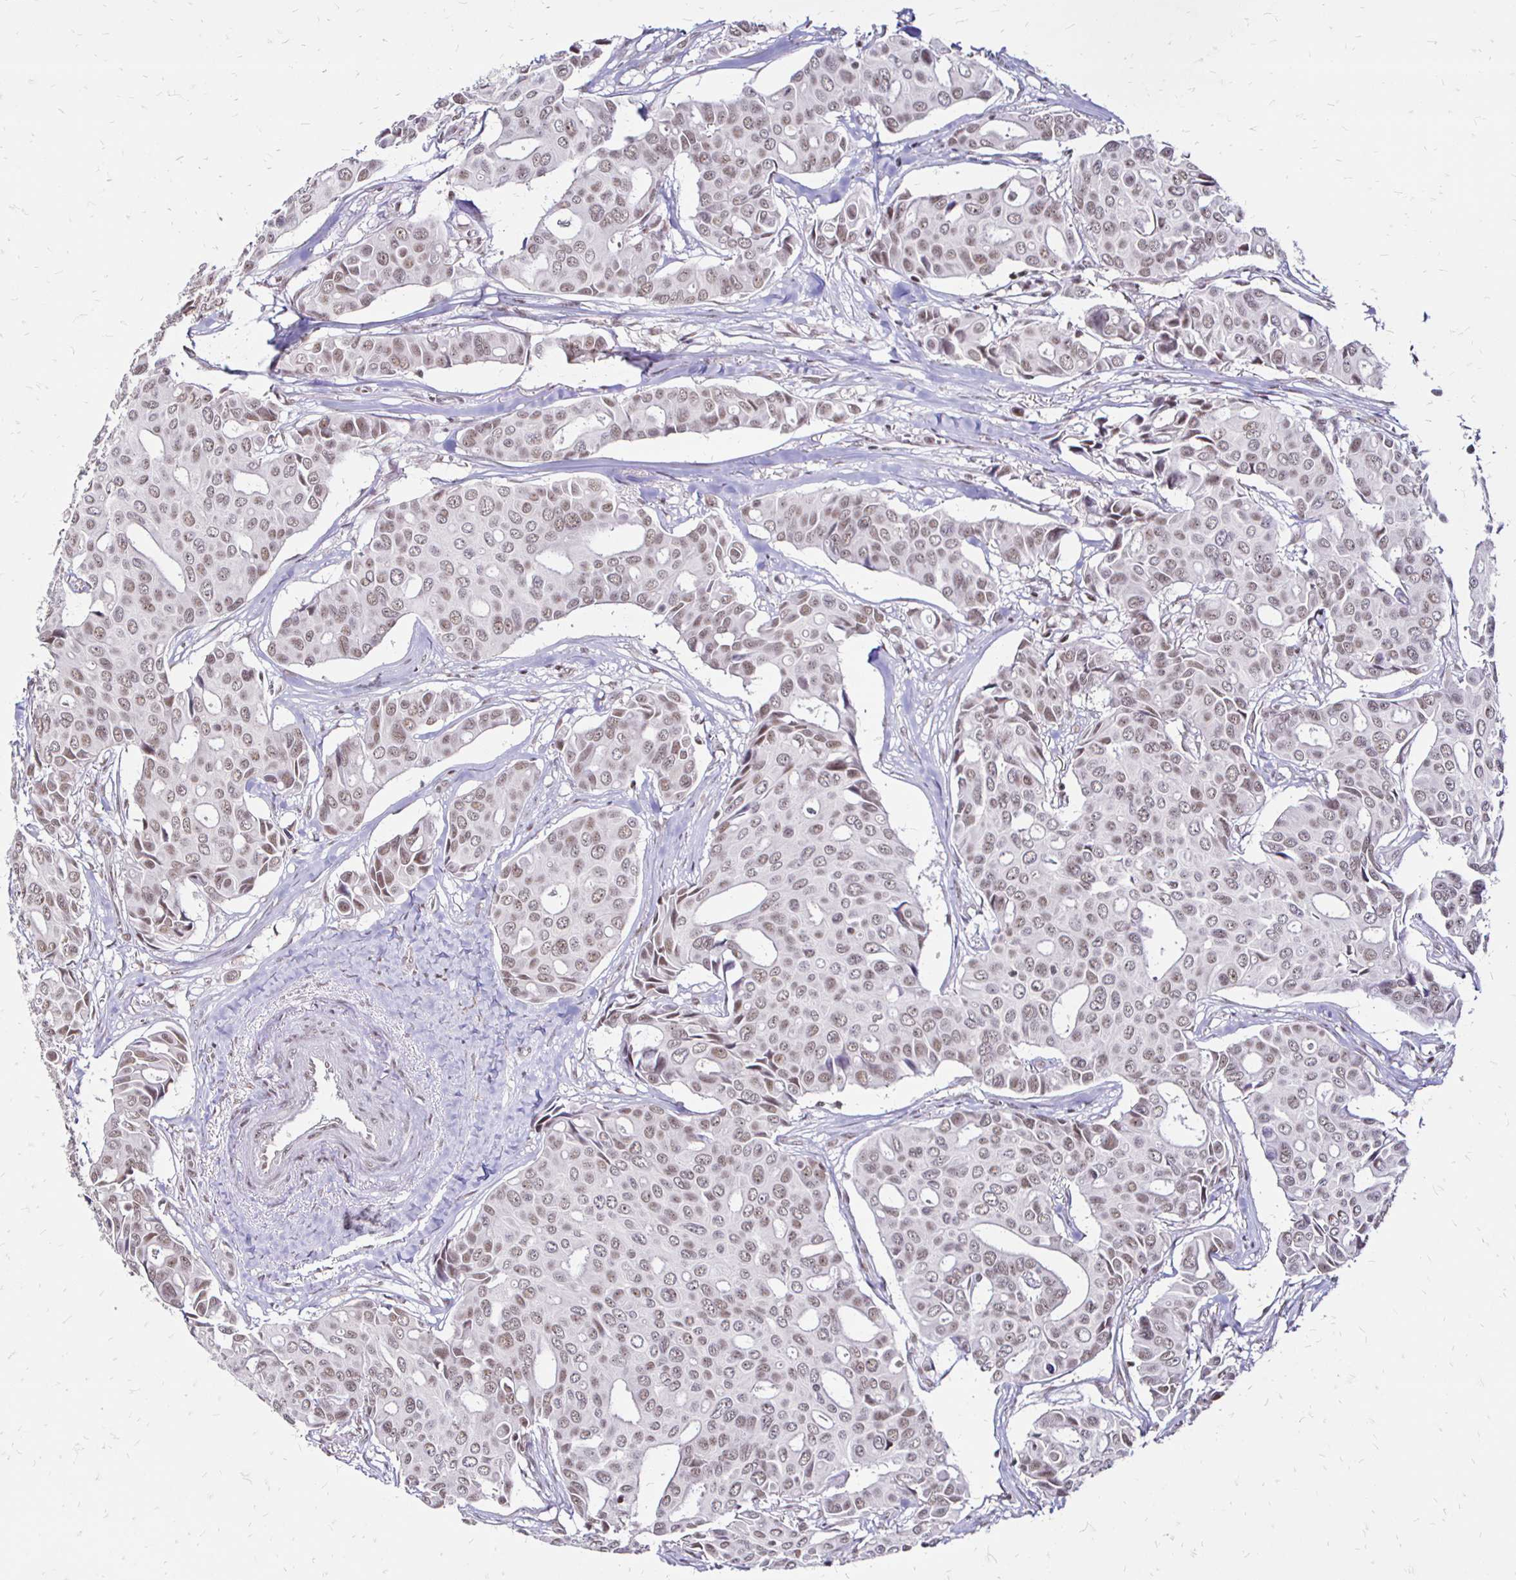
{"staining": {"intensity": "moderate", "quantity": "25%-75%", "location": "nuclear"}, "tissue": "breast cancer", "cell_type": "Tumor cells", "image_type": "cancer", "snomed": [{"axis": "morphology", "description": "Duct carcinoma"}, {"axis": "topography", "description": "Breast"}], "caption": "IHC photomicrograph of neoplastic tissue: breast cancer stained using IHC shows medium levels of moderate protein expression localized specifically in the nuclear of tumor cells, appearing as a nuclear brown color.", "gene": "SIN3A", "patient": {"sex": "female", "age": 54}}